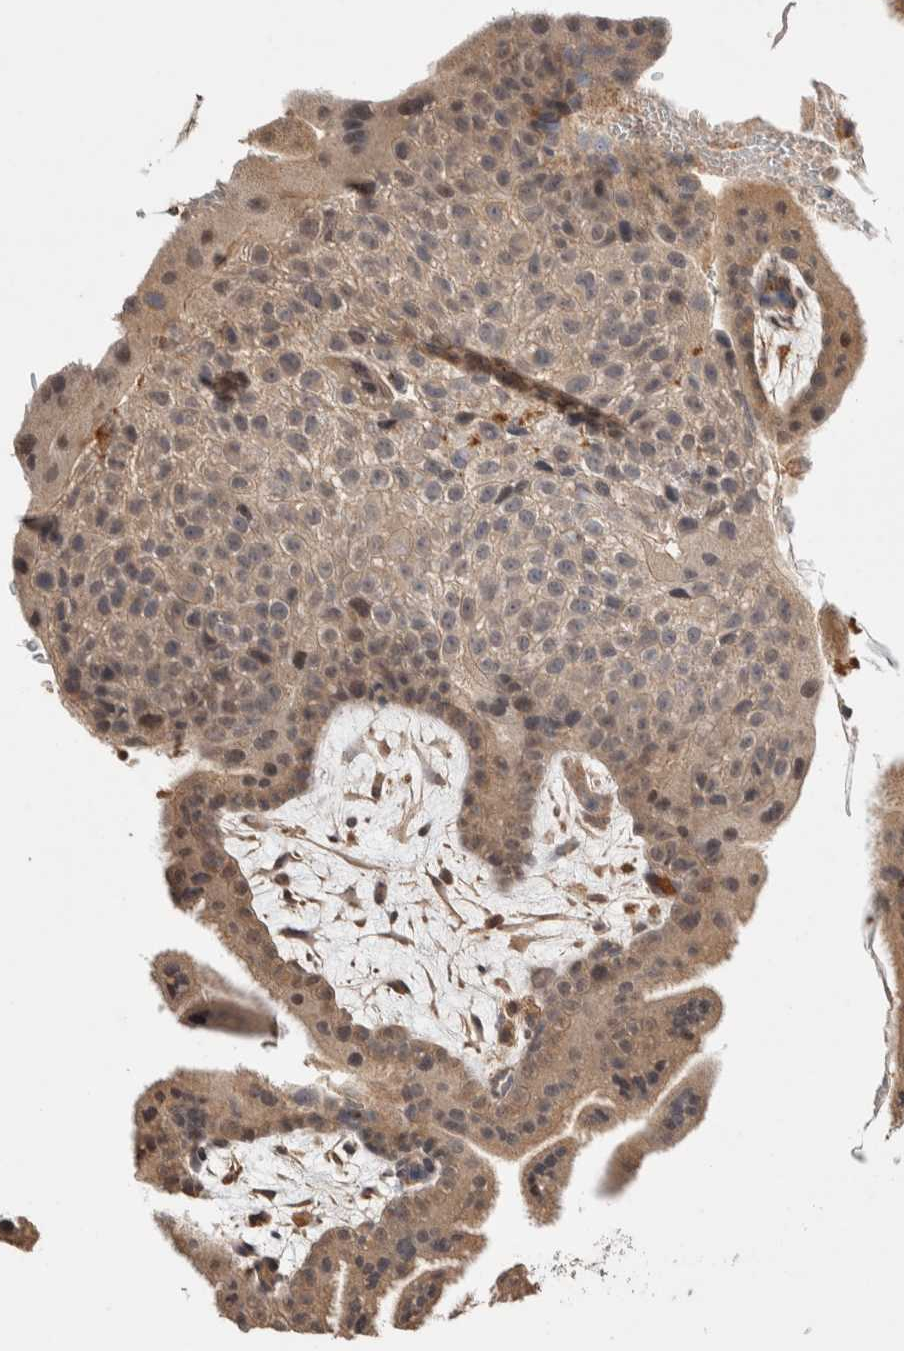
{"staining": {"intensity": "moderate", "quantity": ">75%", "location": "cytoplasmic/membranous"}, "tissue": "placenta", "cell_type": "Decidual cells", "image_type": "normal", "snomed": [{"axis": "morphology", "description": "Normal tissue, NOS"}, {"axis": "topography", "description": "Placenta"}], "caption": "This histopathology image exhibits immunohistochemistry staining of benign human placenta, with medium moderate cytoplasmic/membranous positivity in about >75% of decidual cells.", "gene": "WDR91", "patient": {"sex": "female", "age": 35}}